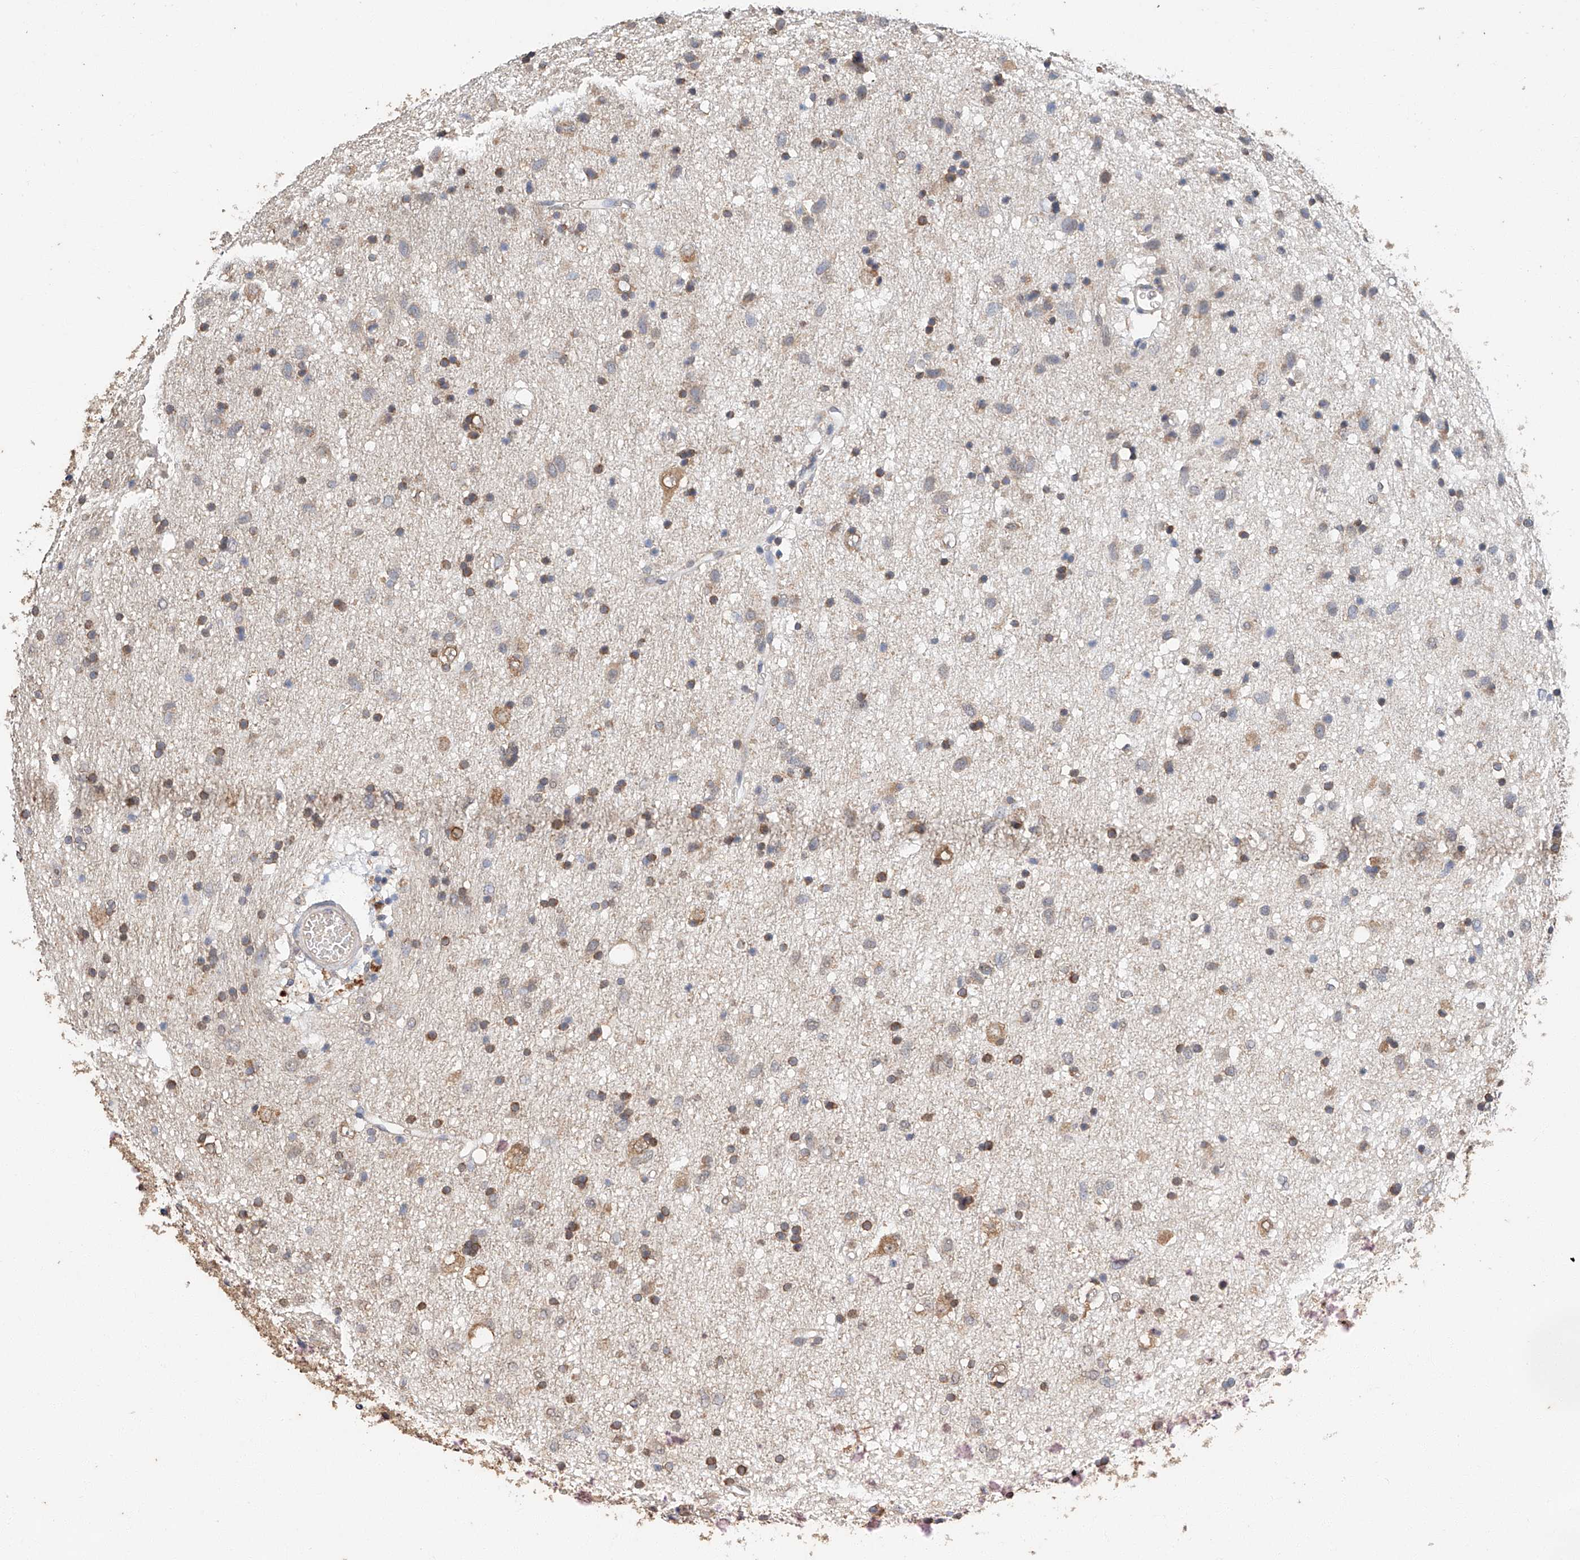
{"staining": {"intensity": "weak", "quantity": "25%-75%", "location": "cytoplasmic/membranous"}, "tissue": "glioma", "cell_type": "Tumor cells", "image_type": "cancer", "snomed": [{"axis": "morphology", "description": "Glioma, malignant, Low grade"}, {"axis": "topography", "description": "Brain"}], "caption": "This micrograph exhibits immunohistochemistry (IHC) staining of human glioma, with low weak cytoplasmic/membranous staining in approximately 25%-75% of tumor cells.", "gene": "CERS4", "patient": {"sex": "male", "age": 77}}